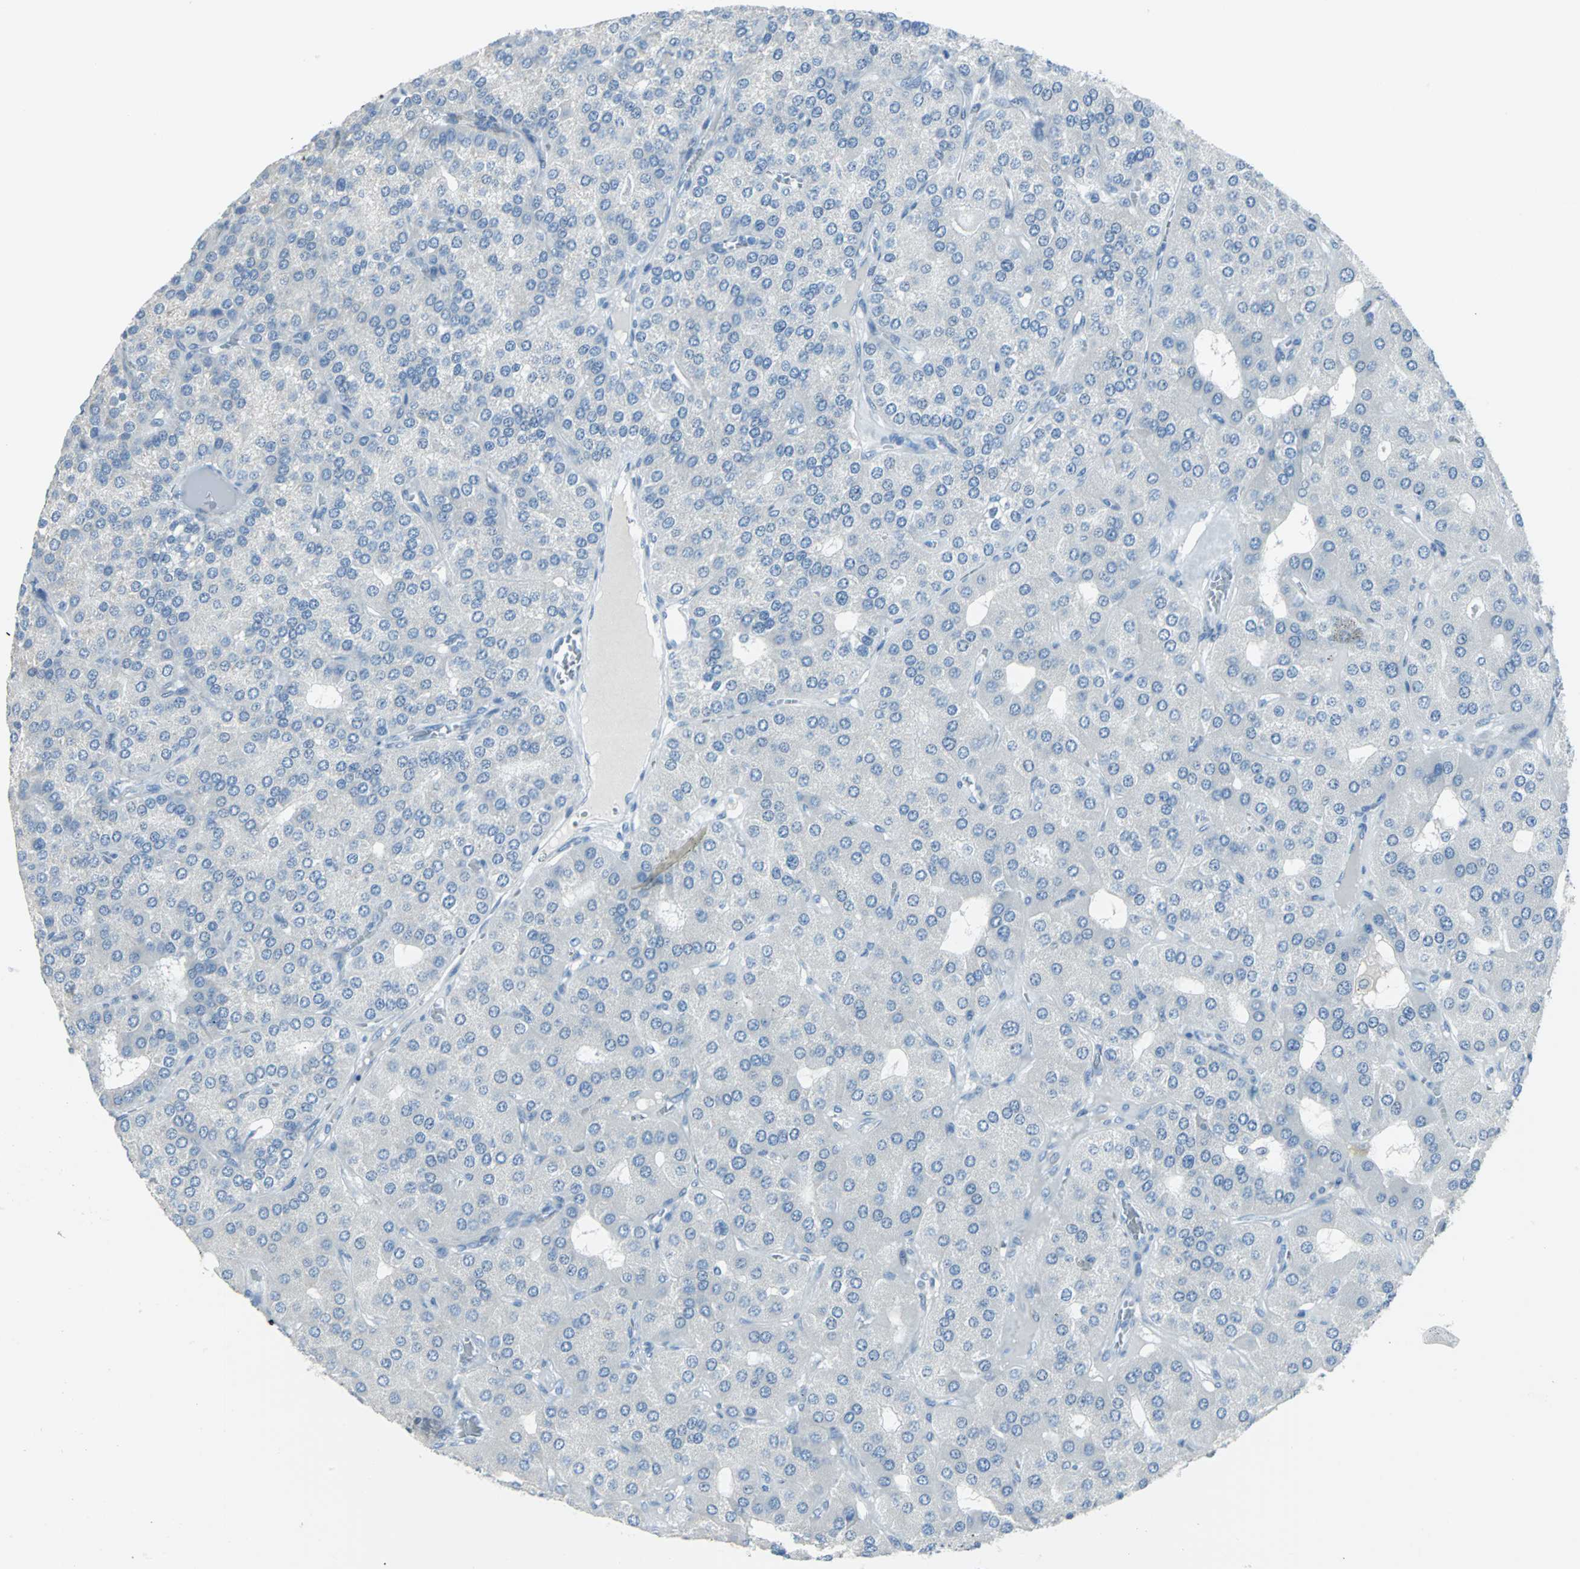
{"staining": {"intensity": "negative", "quantity": "none", "location": "none"}, "tissue": "parathyroid gland", "cell_type": "Glandular cells", "image_type": "normal", "snomed": [{"axis": "morphology", "description": "Normal tissue, NOS"}, {"axis": "morphology", "description": "Adenoma, NOS"}, {"axis": "topography", "description": "Parathyroid gland"}], "caption": "This is an immunohistochemistry (IHC) micrograph of unremarkable human parathyroid gland. There is no expression in glandular cells.", "gene": "DNAI2", "patient": {"sex": "female", "age": 86}}